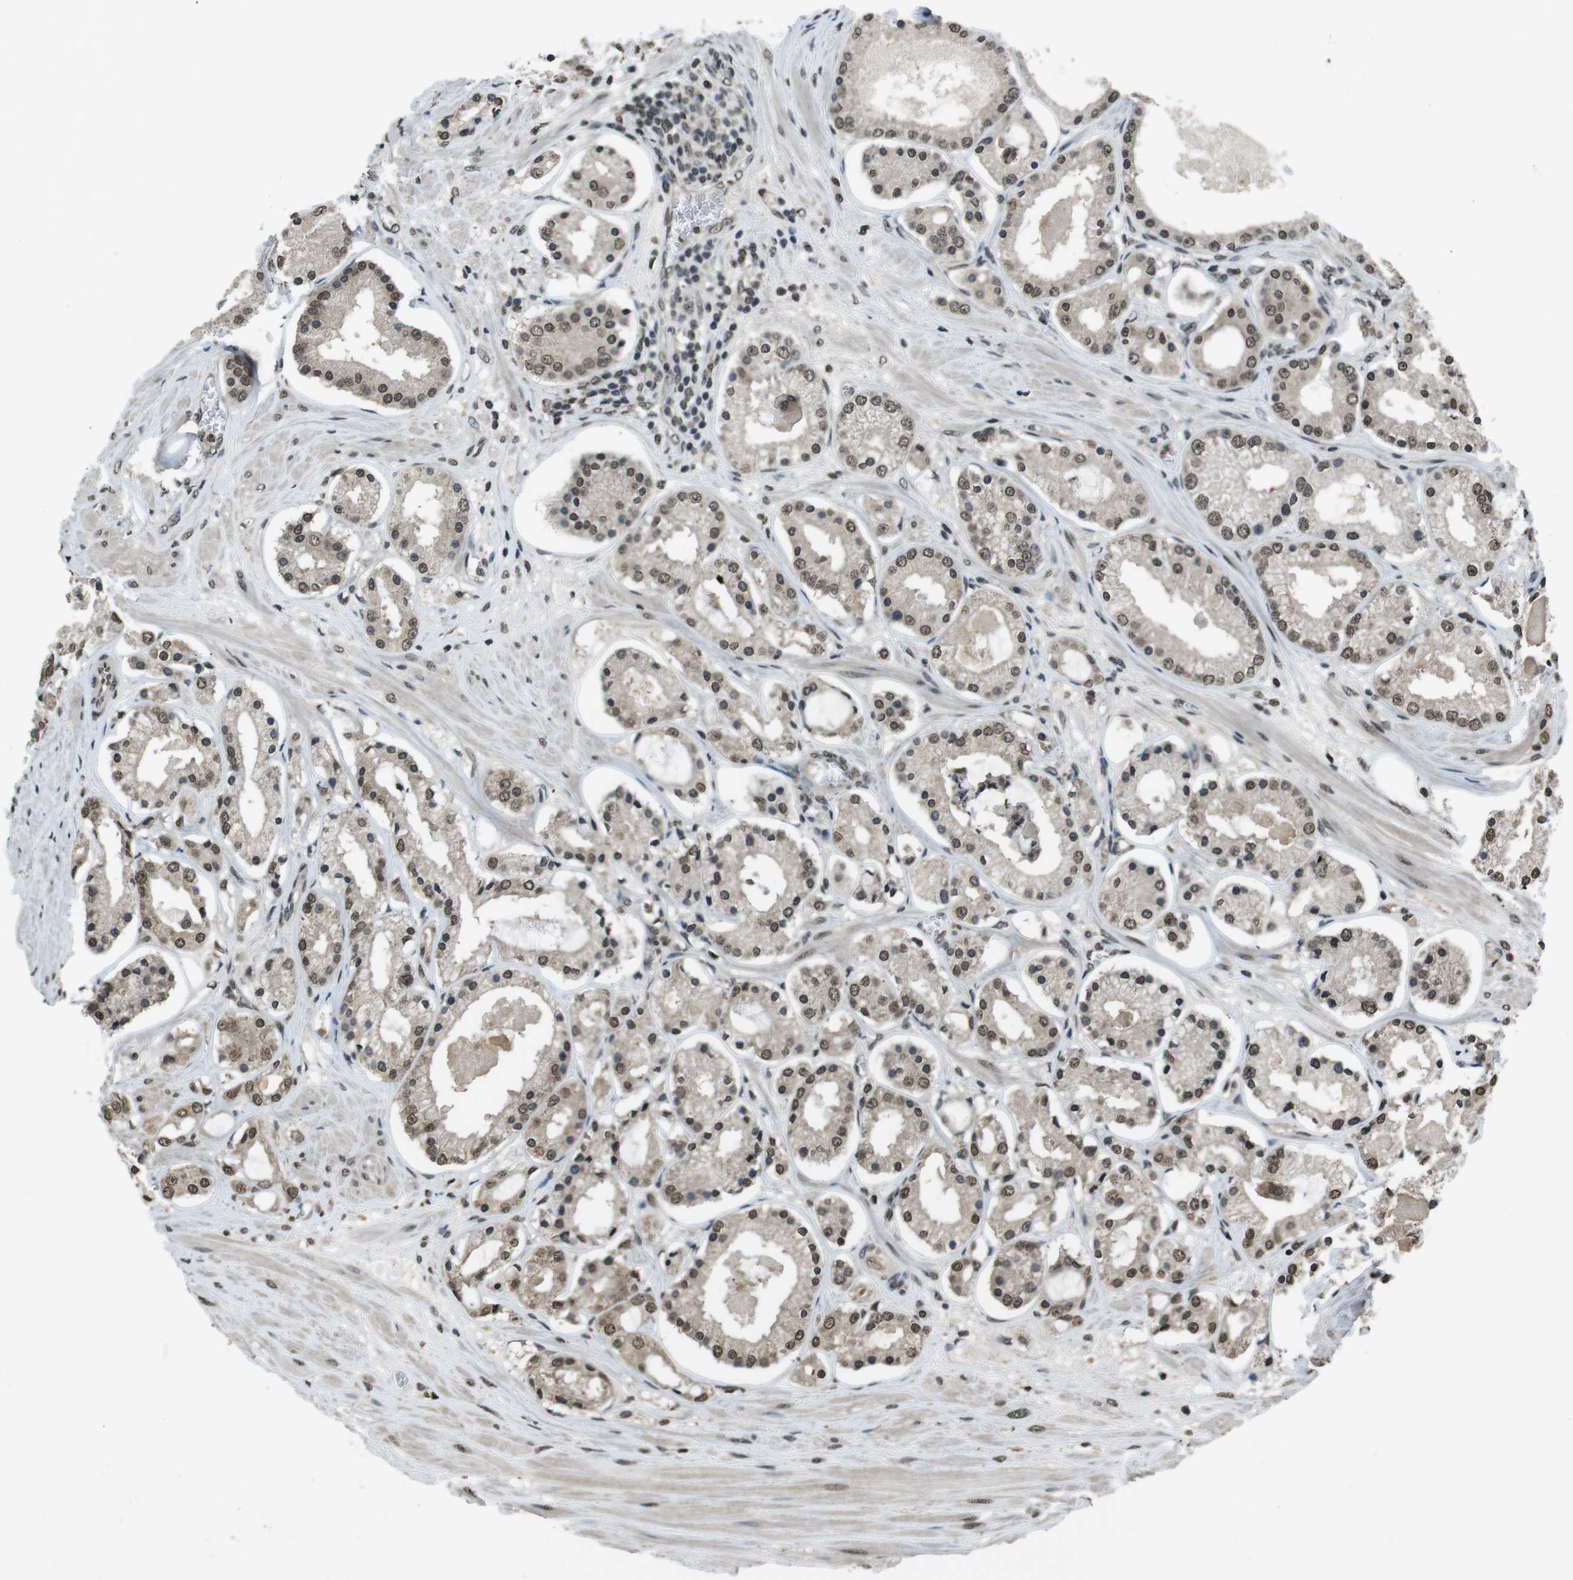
{"staining": {"intensity": "moderate", "quantity": ">75%", "location": "nuclear"}, "tissue": "prostate cancer", "cell_type": "Tumor cells", "image_type": "cancer", "snomed": [{"axis": "morphology", "description": "Adenocarcinoma, High grade"}, {"axis": "topography", "description": "Prostate"}], "caption": "Brown immunohistochemical staining in prostate cancer exhibits moderate nuclear staining in approximately >75% of tumor cells.", "gene": "MAF", "patient": {"sex": "male", "age": 66}}